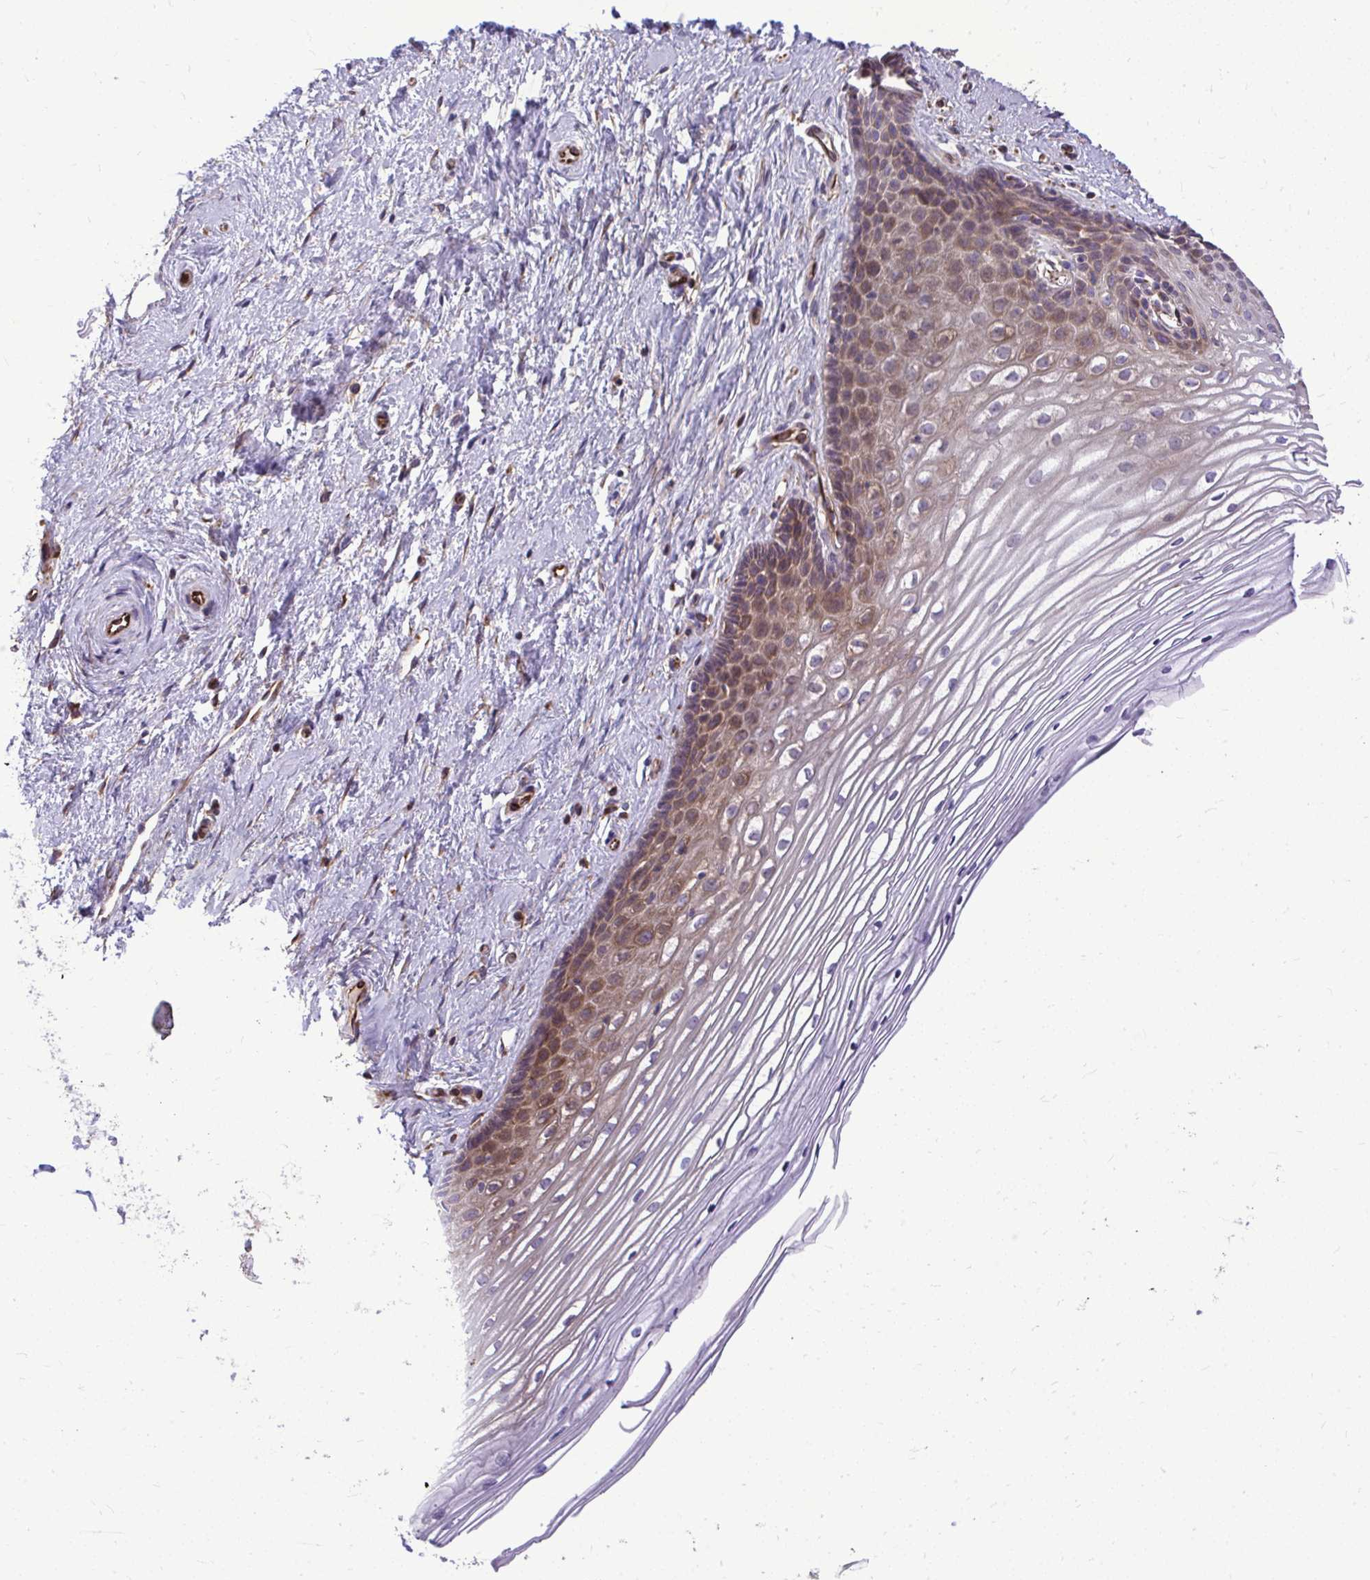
{"staining": {"intensity": "weak", "quantity": "<25%", "location": "cytoplasmic/membranous"}, "tissue": "cervix", "cell_type": "Glandular cells", "image_type": "normal", "snomed": [{"axis": "morphology", "description": "Normal tissue, NOS"}, {"axis": "topography", "description": "Cervix"}], "caption": "Protein analysis of benign cervix shows no significant positivity in glandular cells. The staining was performed using DAB (3,3'-diaminobenzidine) to visualize the protein expression in brown, while the nuclei were stained in blue with hematoxylin (Magnification: 20x).", "gene": "PAIP2", "patient": {"sex": "female", "age": 40}}